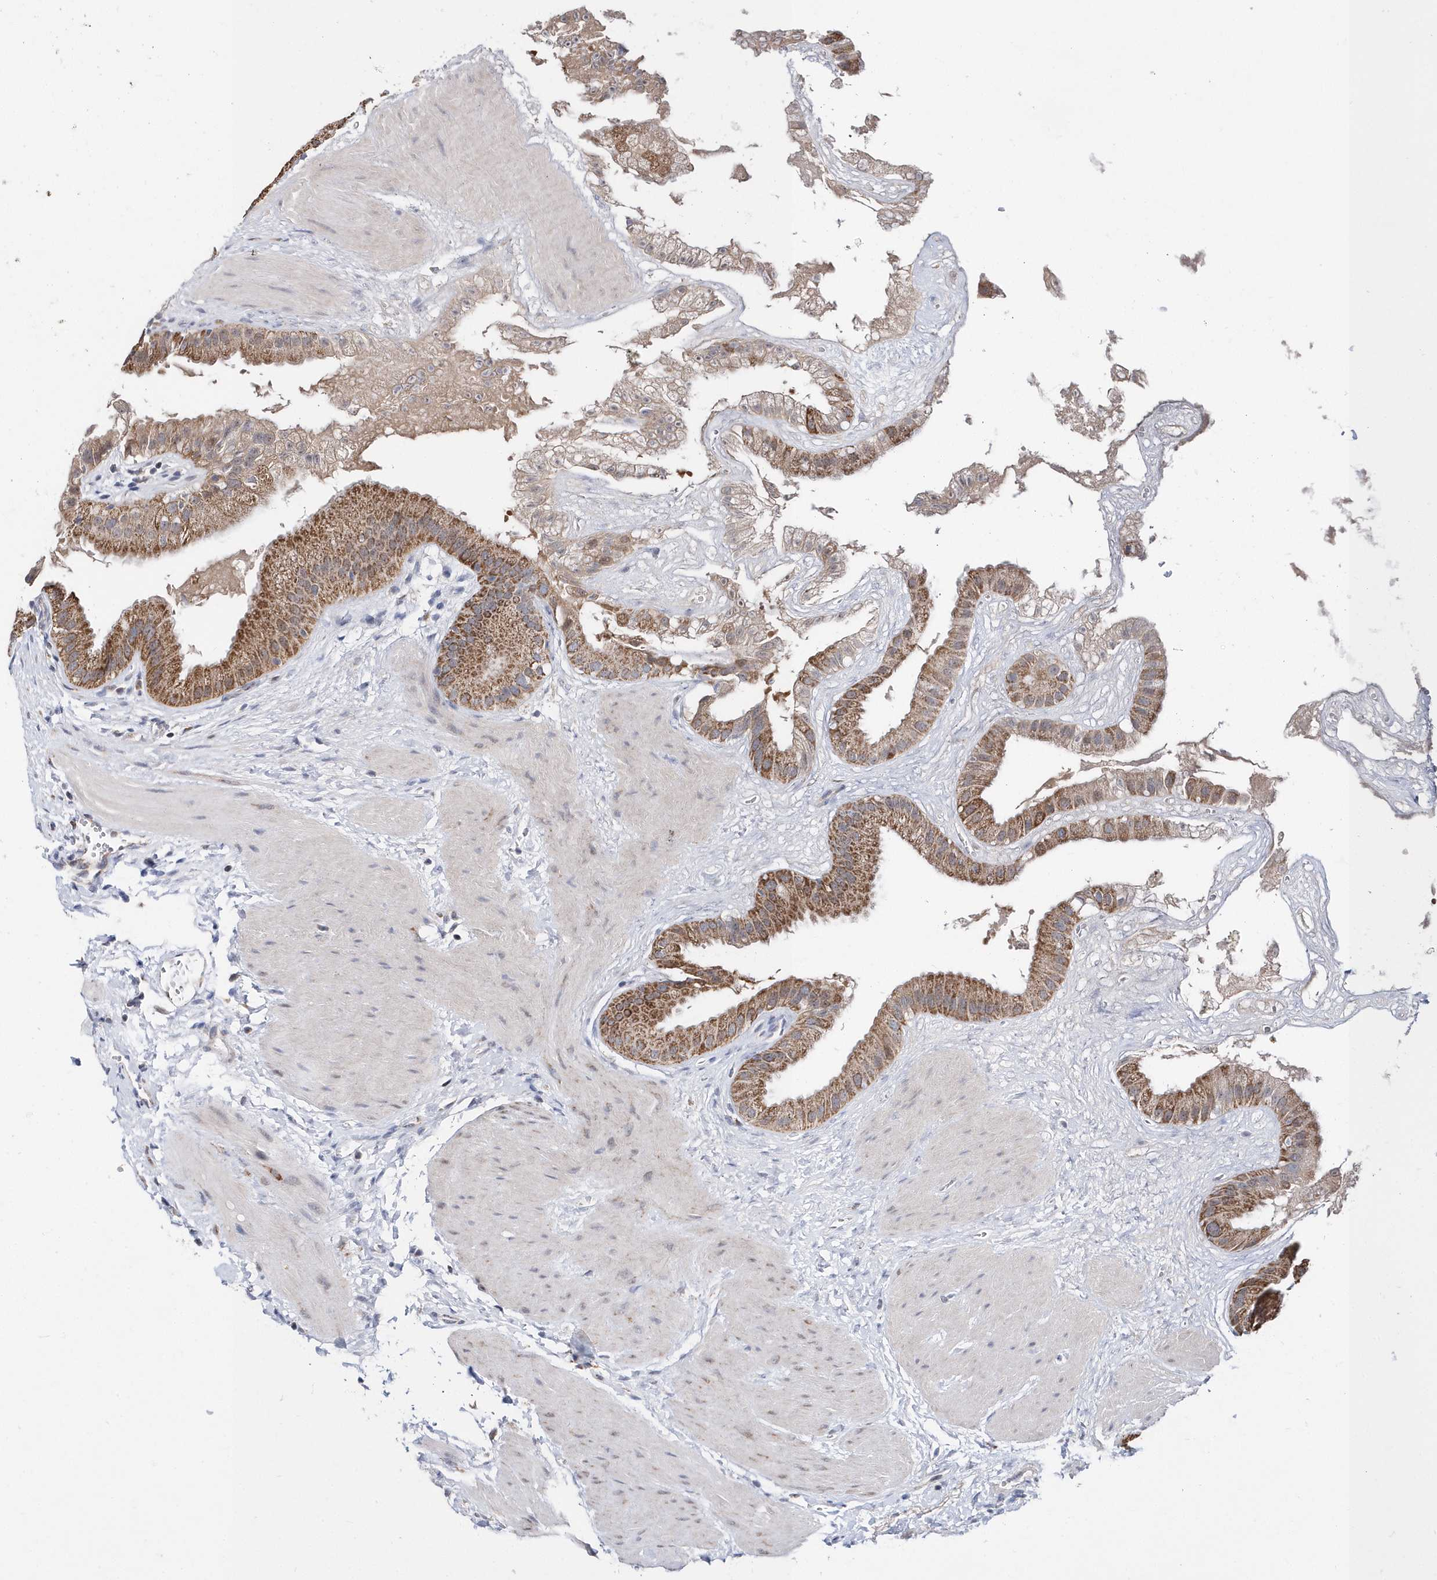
{"staining": {"intensity": "strong", "quantity": ">75%", "location": "cytoplasmic/membranous"}, "tissue": "gallbladder", "cell_type": "Glandular cells", "image_type": "normal", "snomed": [{"axis": "morphology", "description": "Normal tissue, NOS"}, {"axis": "topography", "description": "Gallbladder"}], "caption": "Immunohistochemical staining of unremarkable human gallbladder displays >75% levels of strong cytoplasmic/membranous protein expression in about >75% of glandular cells.", "gene": "SPATA5", "patient": {"sex": "male", "age": 55}}